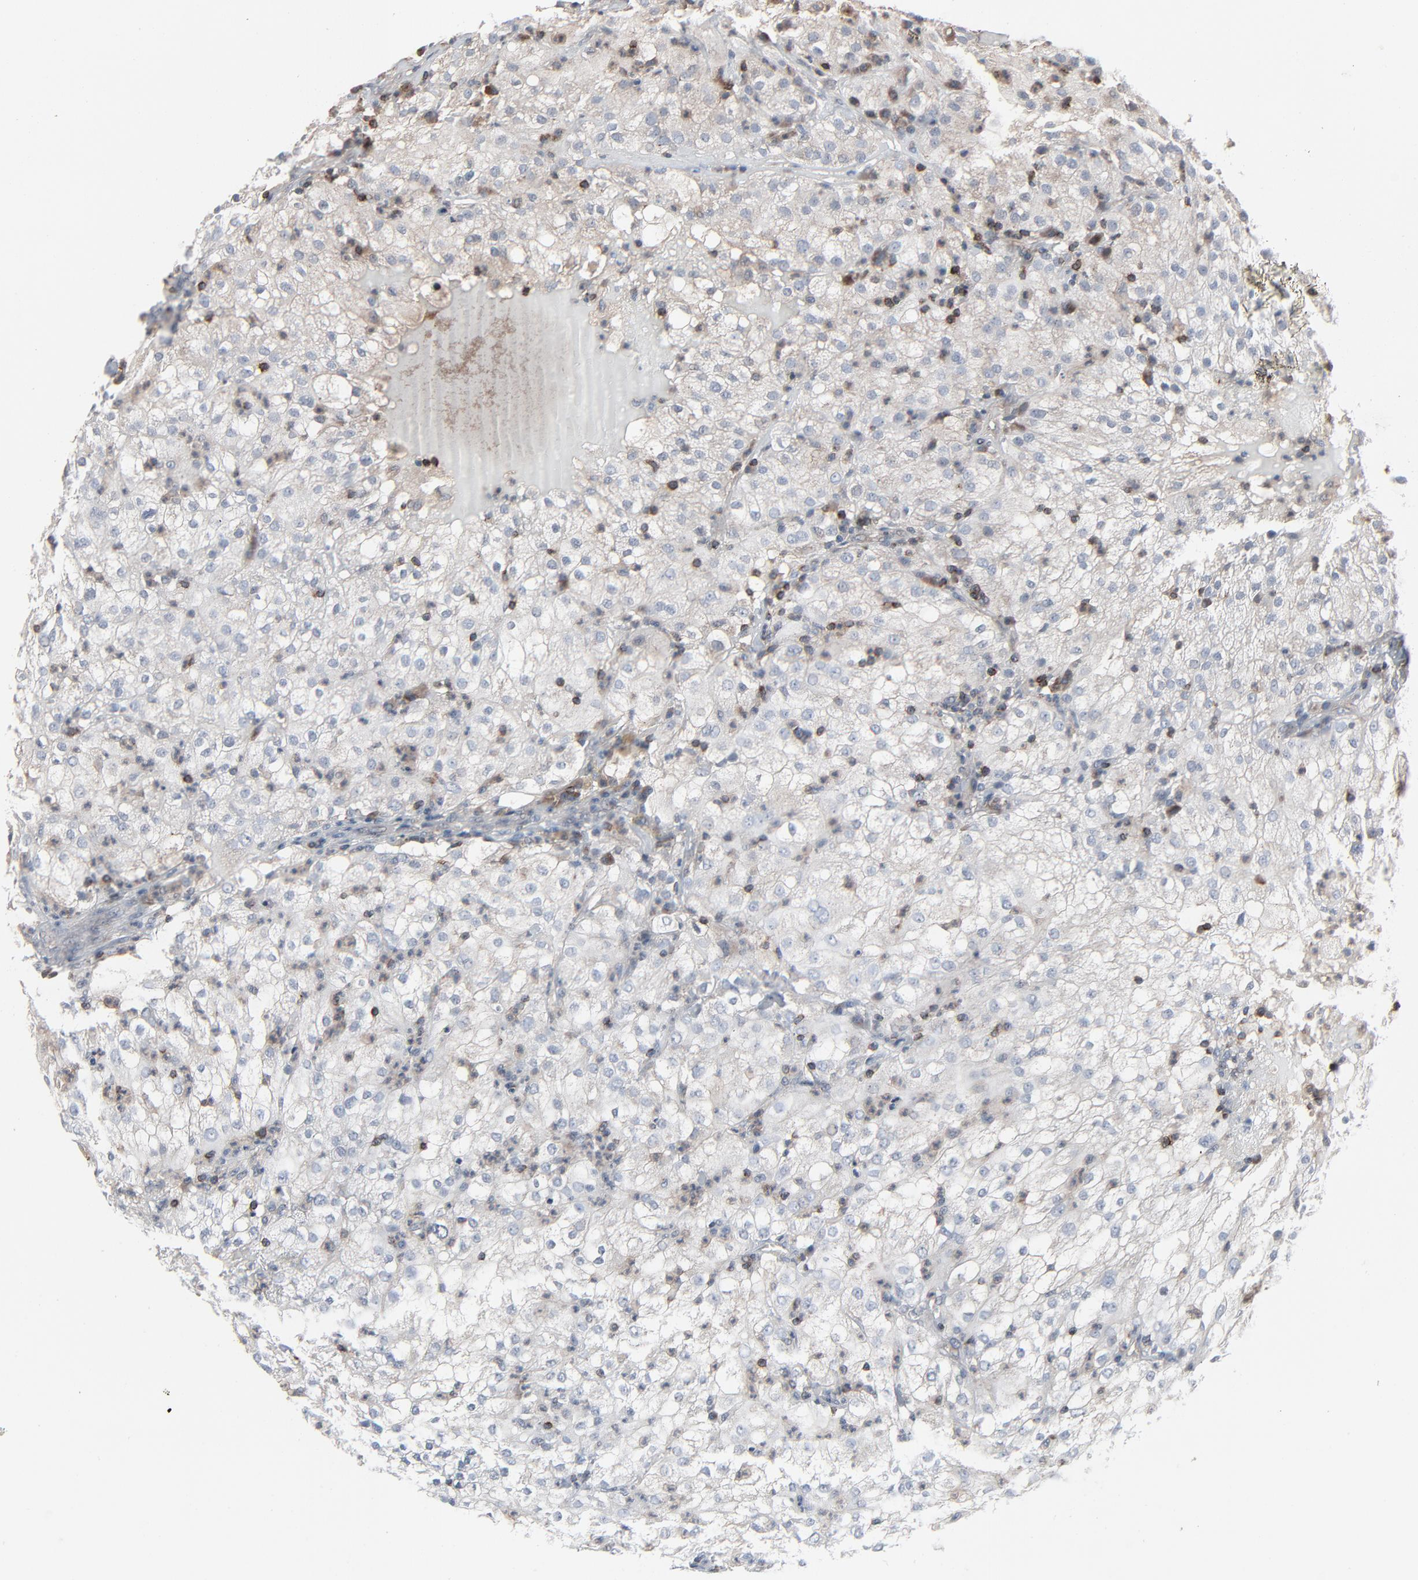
{"staining": {"intensity": "negative", "quantity": "none", "location": "none"}, "tissue": "renal cancer", "cell_type": "Tumor cells", "image_type": "cancer", "snomed": [{"axis": "morphology", "description": "Adenocarcinoma, NOS"}, {"axis": "topography", "description": "Kidney"}], "caption": "Photomicrograph shows no protein expression in tumor cells of renal cancer (adenocarcinoma) tissue.", "gene": "OPTN", "patient": {"sex": "male", "age": 59}}